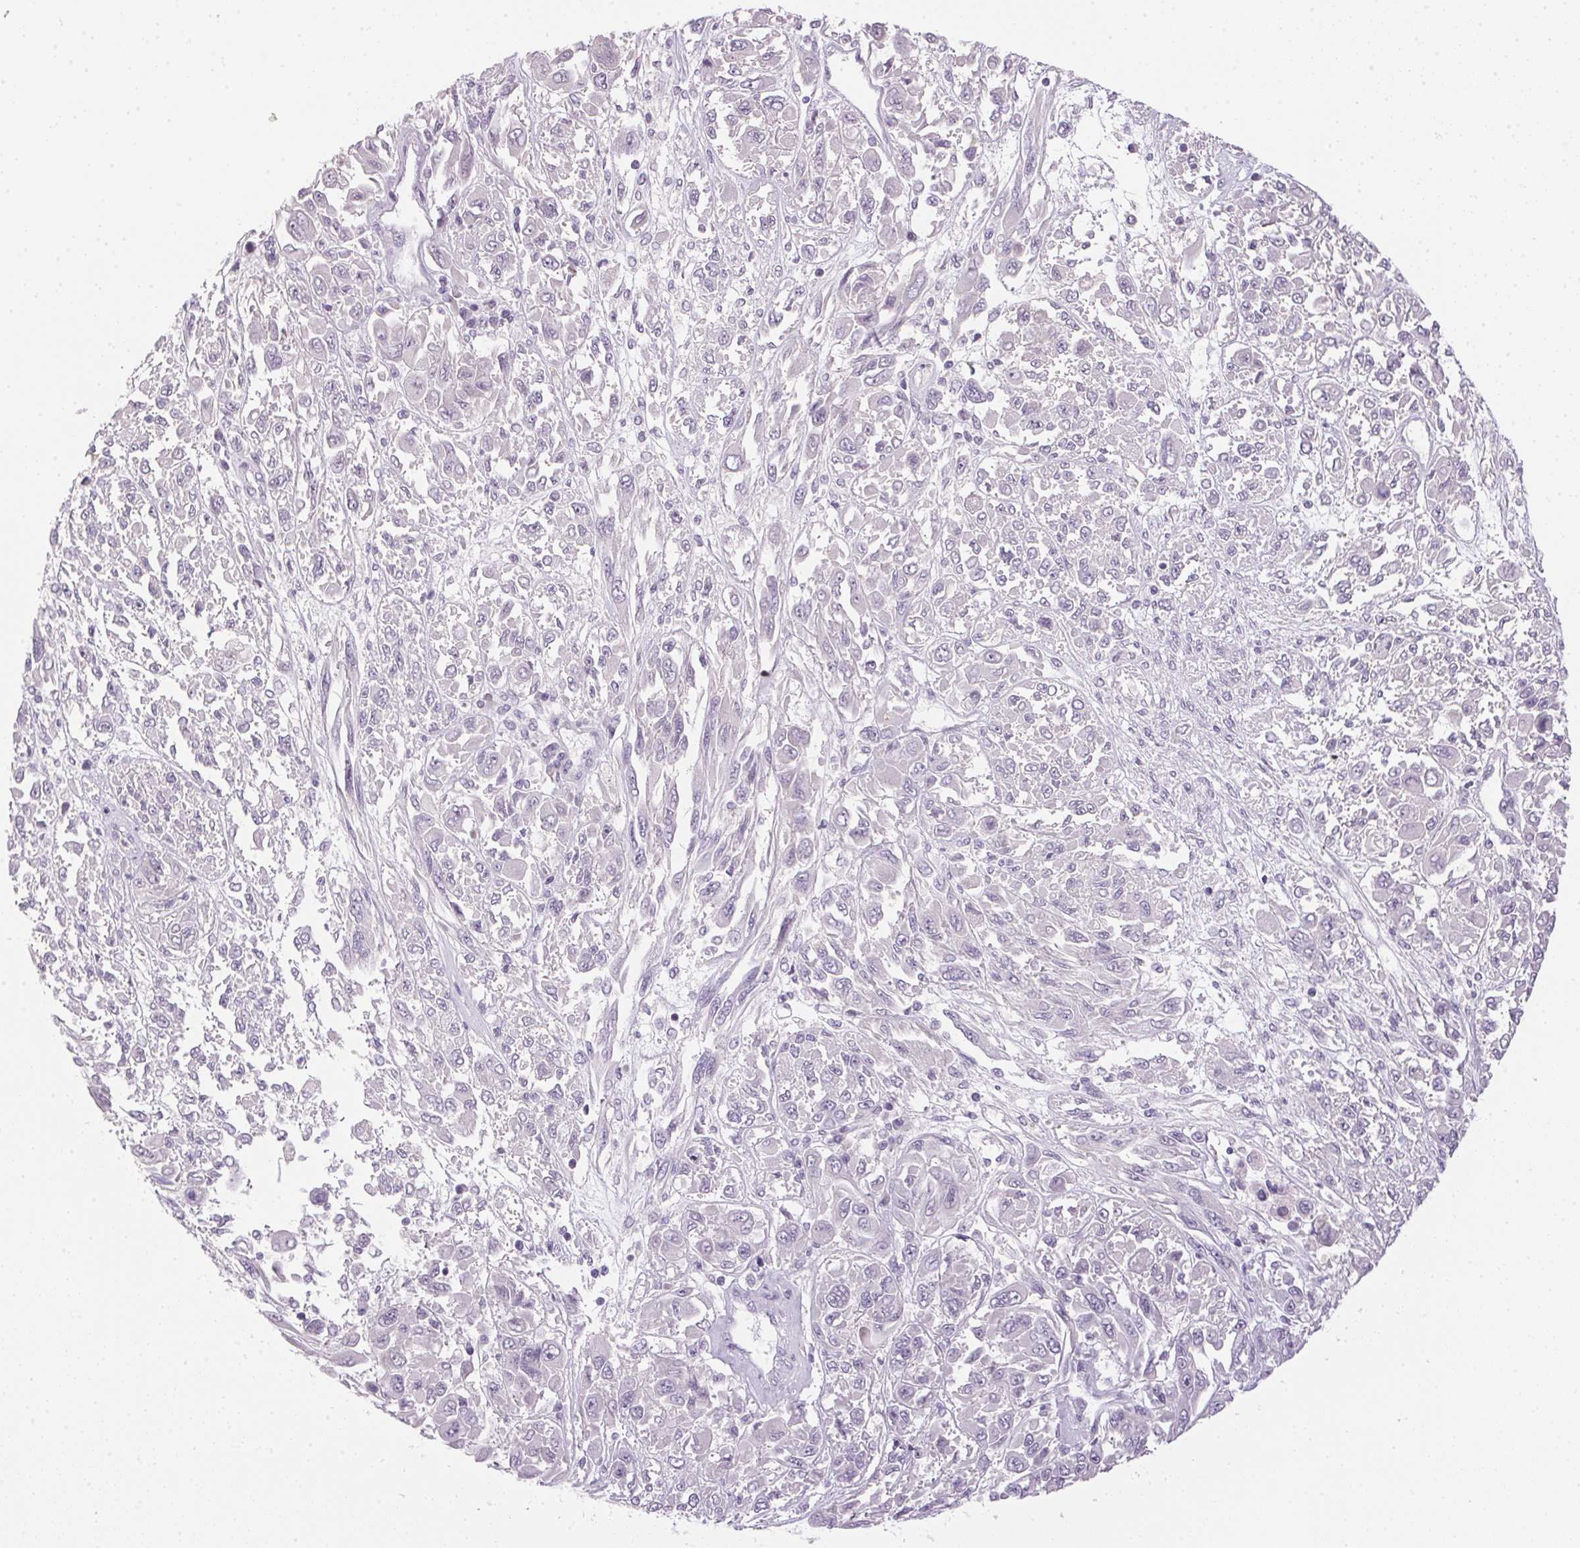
{"staining": {"intensity": "negative", "quantity": "none", "location": "none"}, "tissue": "melanoma", "cell_type": "Tumor cells", "image_type": "cancer", "snomed": [{"axis": "morphology", "description": "Malignant melanoma, NOS"}, {"axis": "topography", "description": "Skin"}], "caption": "Immunohistochemistry (IHC) of malignant melanoma displays no staining in tumor cells.", "gene": "ECPAS", "patient": {"sex": "female", "age": 91}}